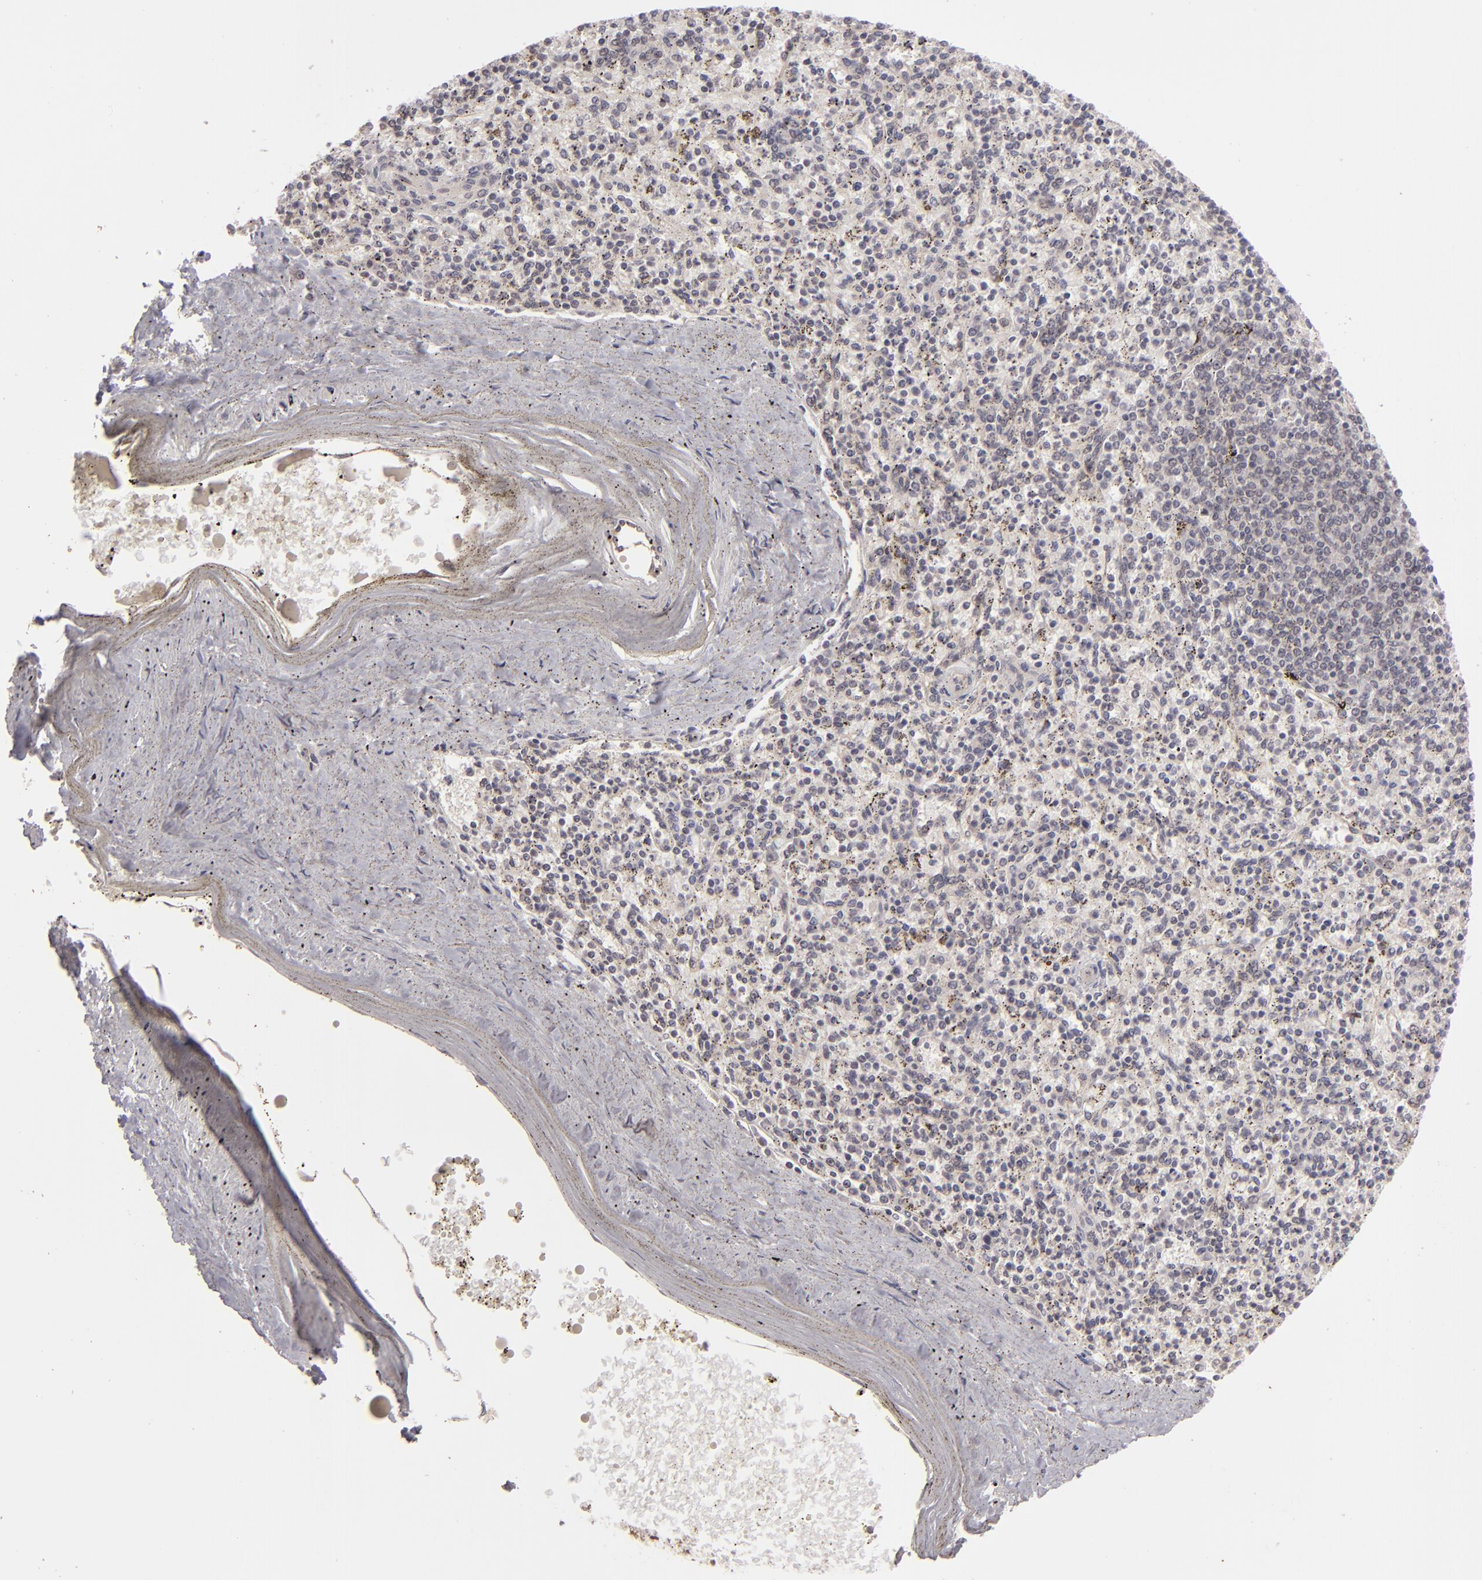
{"staining": {"intensity": "negative", "quantity": "none", "location": "none"}, "tissue": "spleen", "cell_type": "Cells in red pulp", "image_type": "normal", "snomed": [{"axis": "morphology", "description": "Normal tissue, NOS"}, {"axis": "topography", "description": "Spleen"}], "caption": "Histopathology image shows no significant protein staining in cells in red pulp of benign spleen. (Brightfield microscopy of DAB immunohistochemistry (IHC) at high magnification).", "gene": "DFFA", "patient": {"sex": "male", "age": 72}}